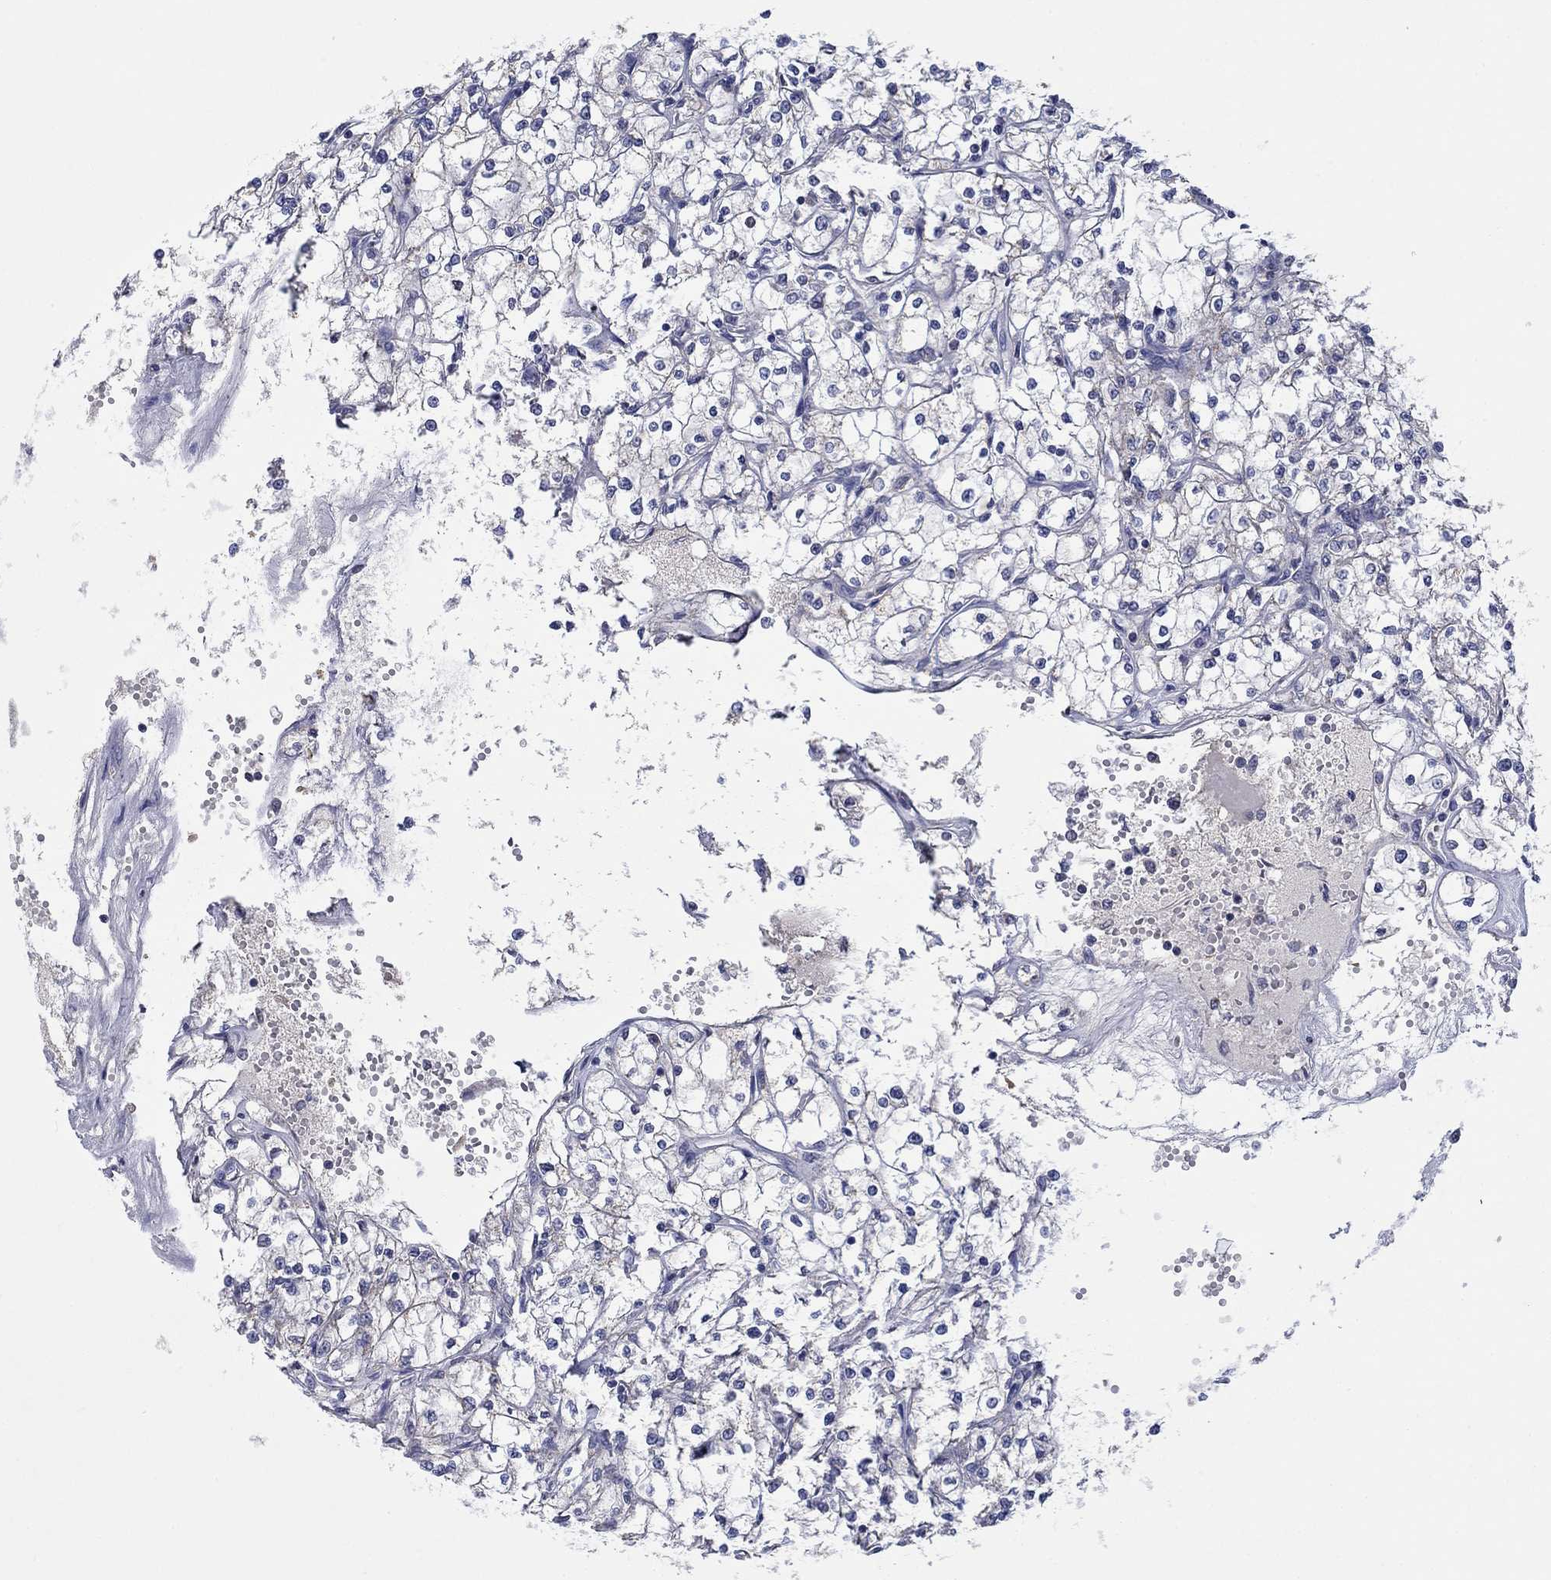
{"staining": {"intensity": "negative", "quantity": "none", "location": "none"}, "tissue": "renal cancer", "cell_type": "Tumor cells", "image_type": "cancer", "snomed": [{"axis": "morphology", "description": "Adenocarcinoma, NOS"}, {"axis": "topography", "description": "Kidney"}], "caption": "Renal cancer stained for a protein using immunohistochemistry exhibits no expression tumor cells.", "gene": "CLVS1", "patient": {"sex": "male", "age": 67}}